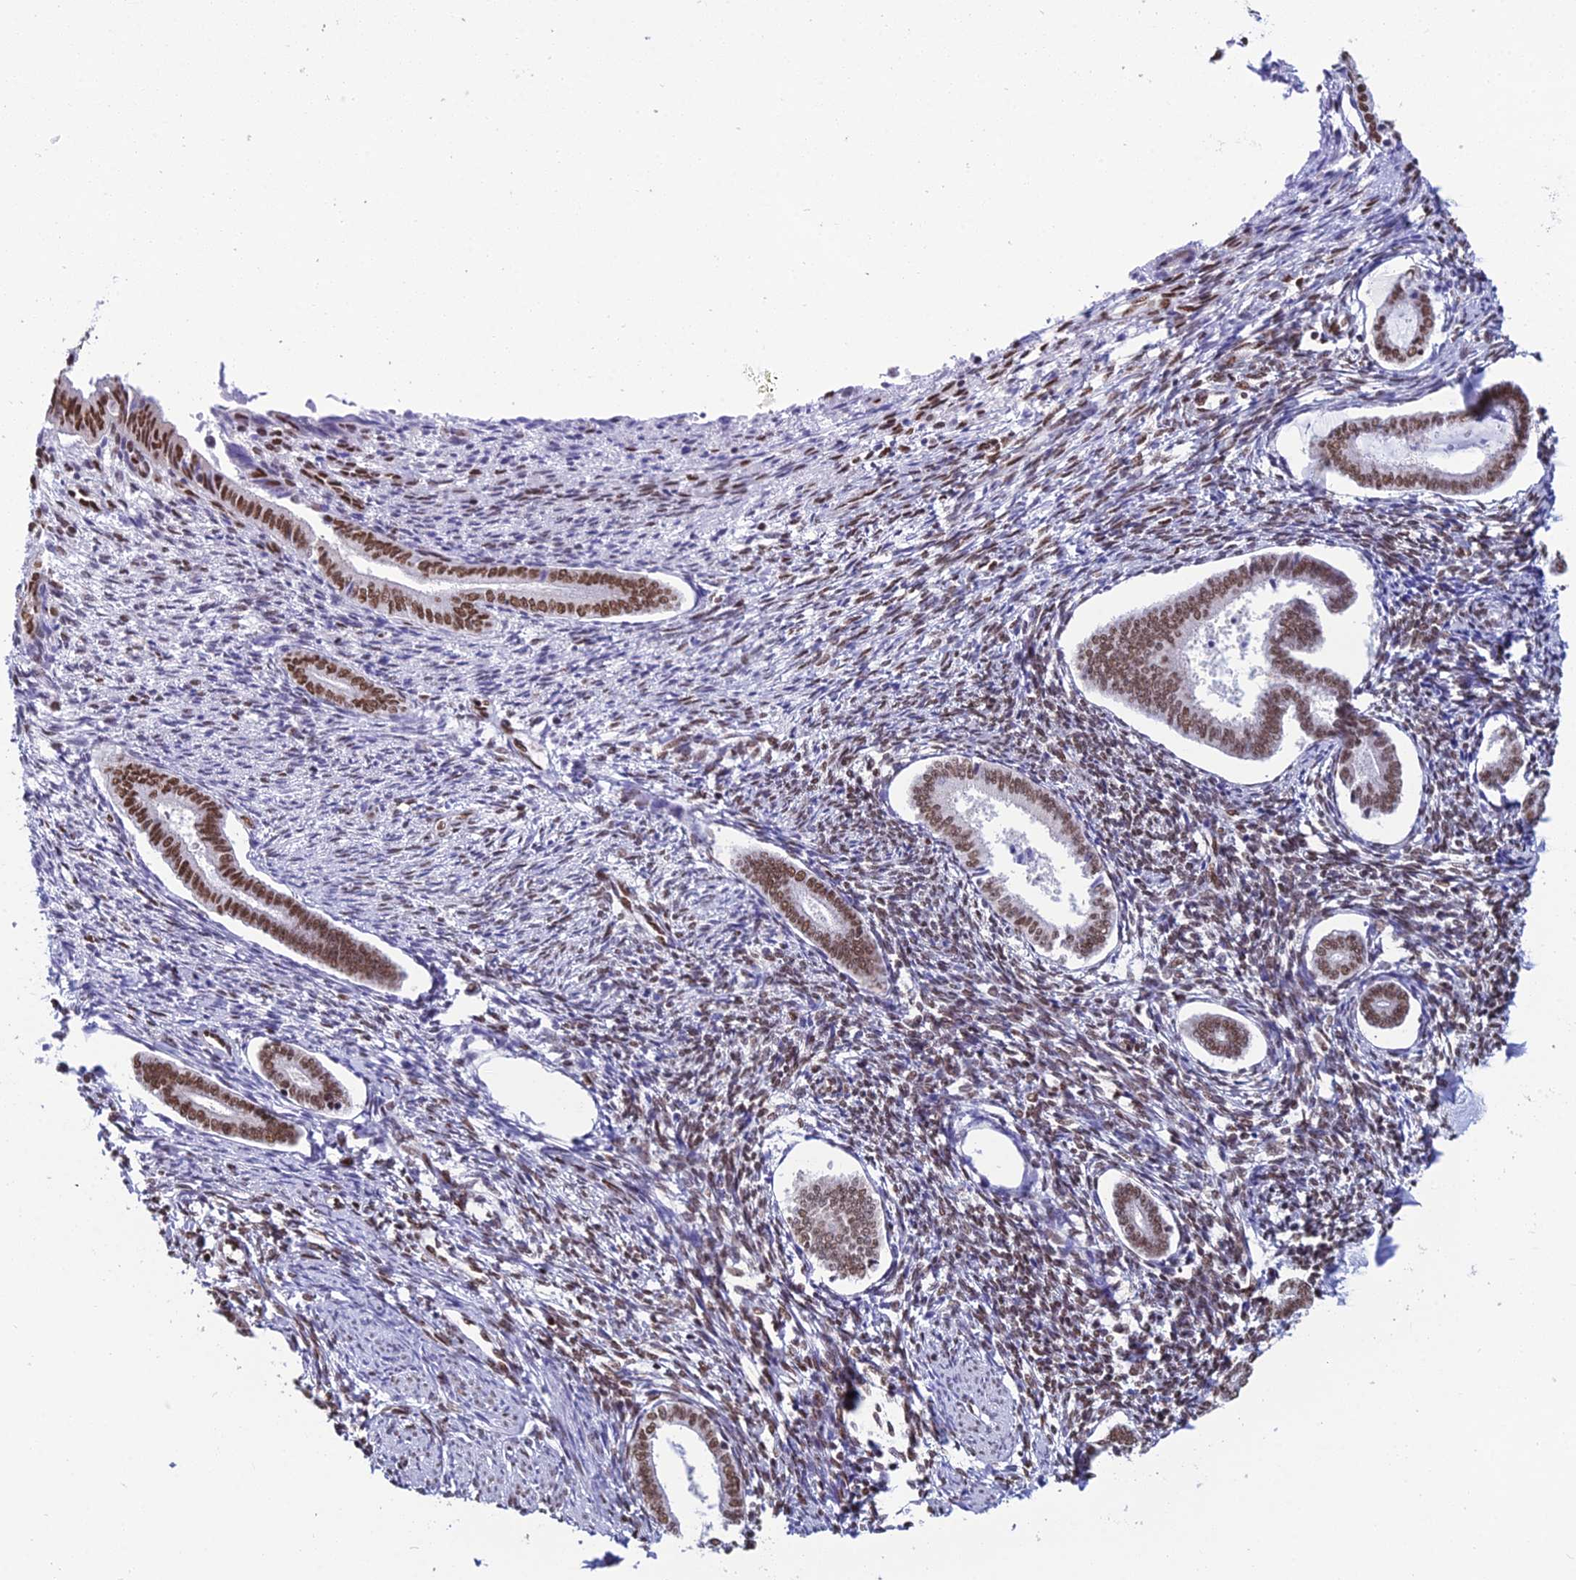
{"staining": {"intensity": "moderate", "quantity": "25%-75%", "location": "nuclear"}, "tissue": "endometrium", "cell_type": "Cells in endometrial stroma", "image_type": "normal", "snomed": [{"axis": "morphology", "description": "Normal tissue, NOS"}, {"axis": "topography", "description": "Endometrium"}], "caption": "Immunohistochemistry image of unremarkable endometrium stained for a protein (brown), which displays medium levels of moderate nuclear positivity in about 25%-75% of cells in endometrial stroma.", "gene": "PRAMEF12", "patient": {"sex": "female", "age": 56}}